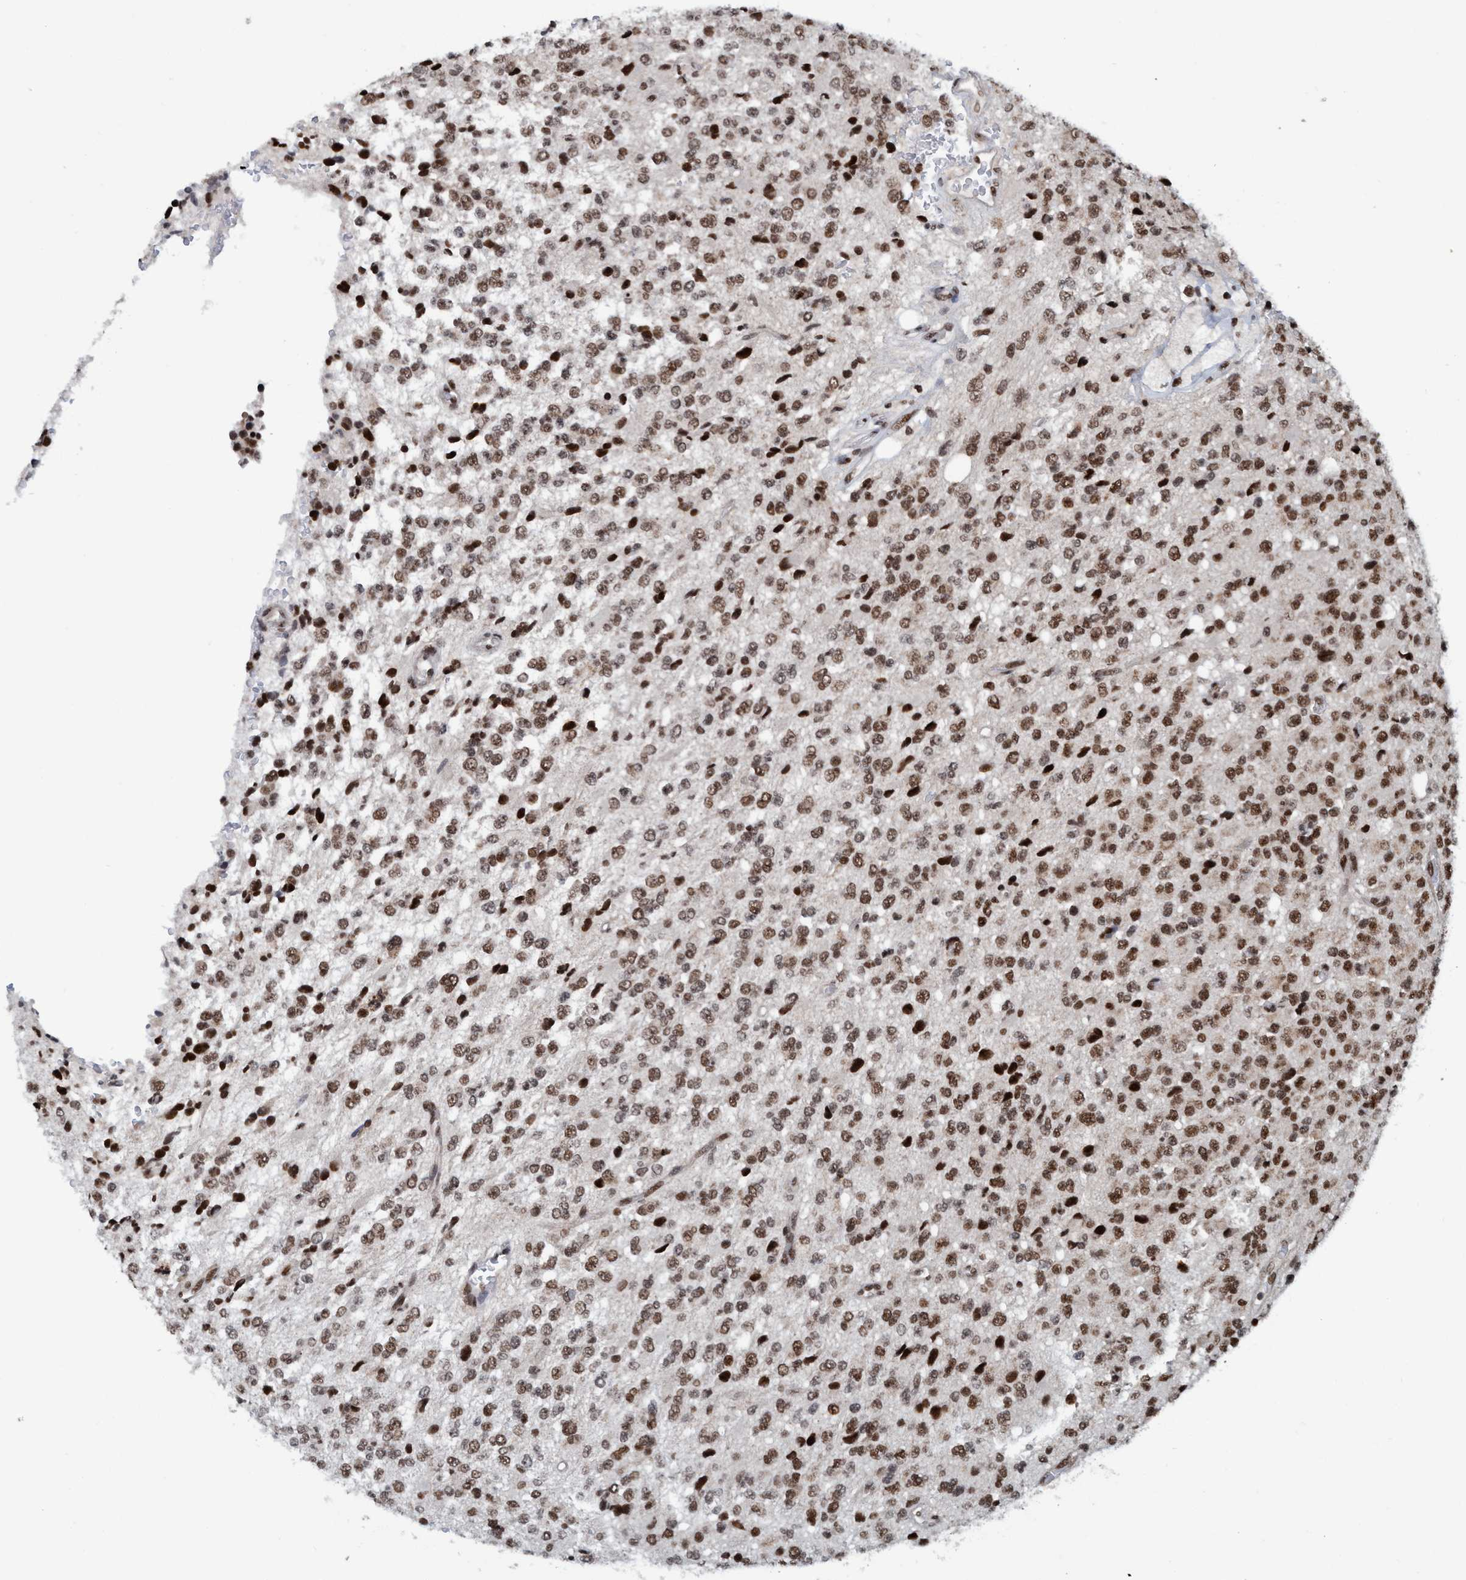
{"staining": {"intensity": "moderate", "quantity": ">75%", "location": "nuclear"}, "tissue": "glioma", "cell_type": "Tumor cells", "image_type": "cancer", "snomed": [{"axis": "morphology", "description": "Glioma, malignant, High grade"}, {"axis": "topography", "description": "pancreas cauda"}], "caption": "IHC (DAB) staining of human malignant glioma (high-grade) exhibits moderate nuclear protein positivity in about >75% of tumor cells. The protein is stained brown, and the nuclei are stained in blue (DAB (3,3'-diaminobenzidine) IHC with brightfield microscopy, high magnification).", "gene": "TOPBP1", "patient": {"sex": "male", "age": 60}}